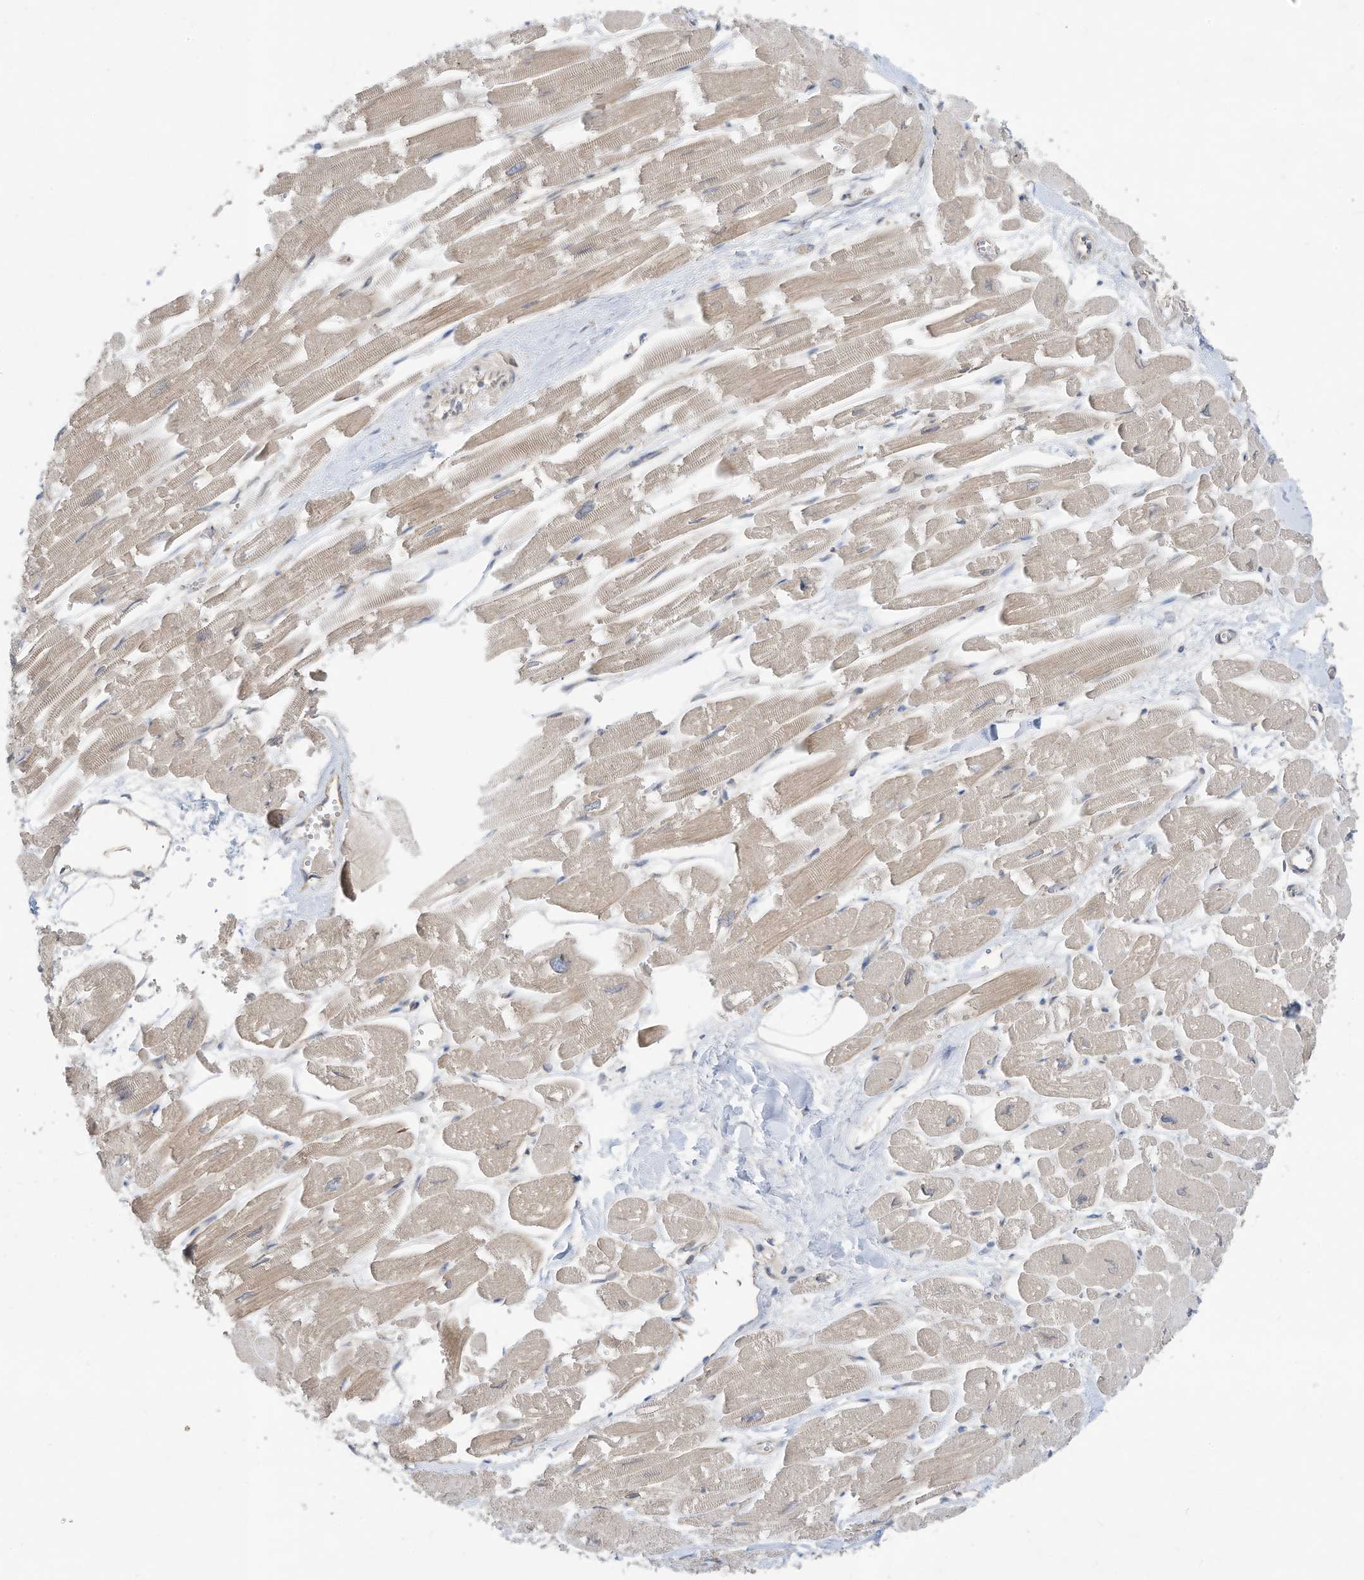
{"staining": {"intensity": "weak", "quantity": "25%-75%", "location": "cytoplasmic/membranous"}, "tissue": "heart muscle", "cell_type": "Cardiomyocytes", "image_type": "normal", "snomed": [{"axis": "morphology", "description": "Normal tissue, NOS"}, {"axis": "topography", "description": "Heart"}], "caption": "Immunohistochemistry (DAB) staining of normal heart muscle demonstrates weak cytoplasmic/membranous protein expression in approximately 25%-75% of cardiomyocytes.", "gene": "USE1", "patient": {"sex": "male", "age": 54}}